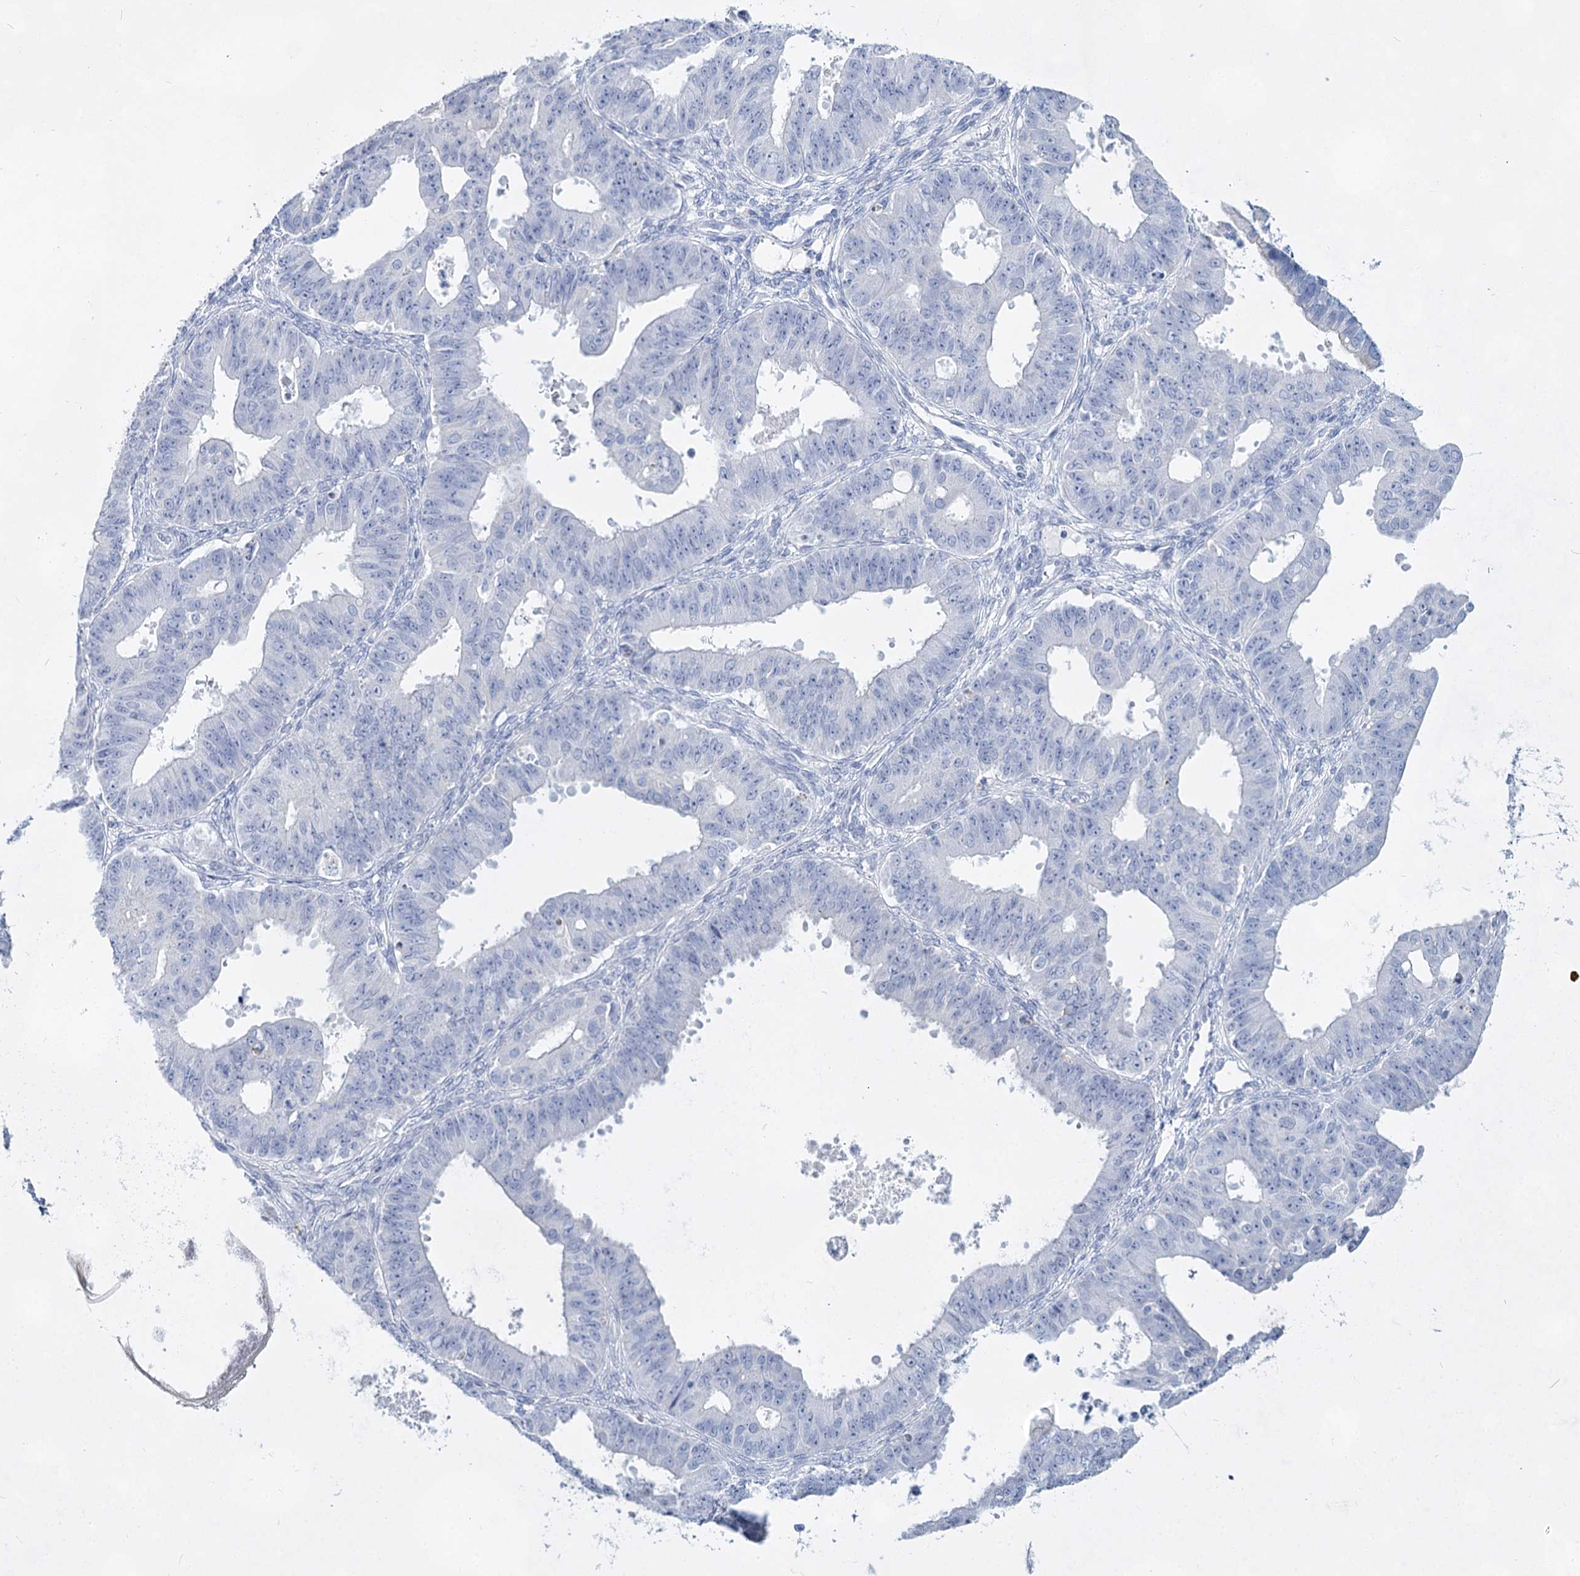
{"staining": {"intensity": "negative", "quantity": "none", "location": "none"}, "tissue": "ovarian cancer", "cell_type": "Tumor cells", "image_type": "cancer", "snomed": [{"axis": "morphology", "description": "Carcinoma, endometroid"}, {"axis": "topography", "description": "Appendix"}, {"axis": "topography", "description": "Ovary"}], "caption": "This is a photomicrograph of immunohistochemistry (IHC) staining of ovarian cancer (endometroid carcinoma), which shows no expression in tumor cells.", "gene": "SLC17A2", "patient": {"sex": "female", "age": 42}}